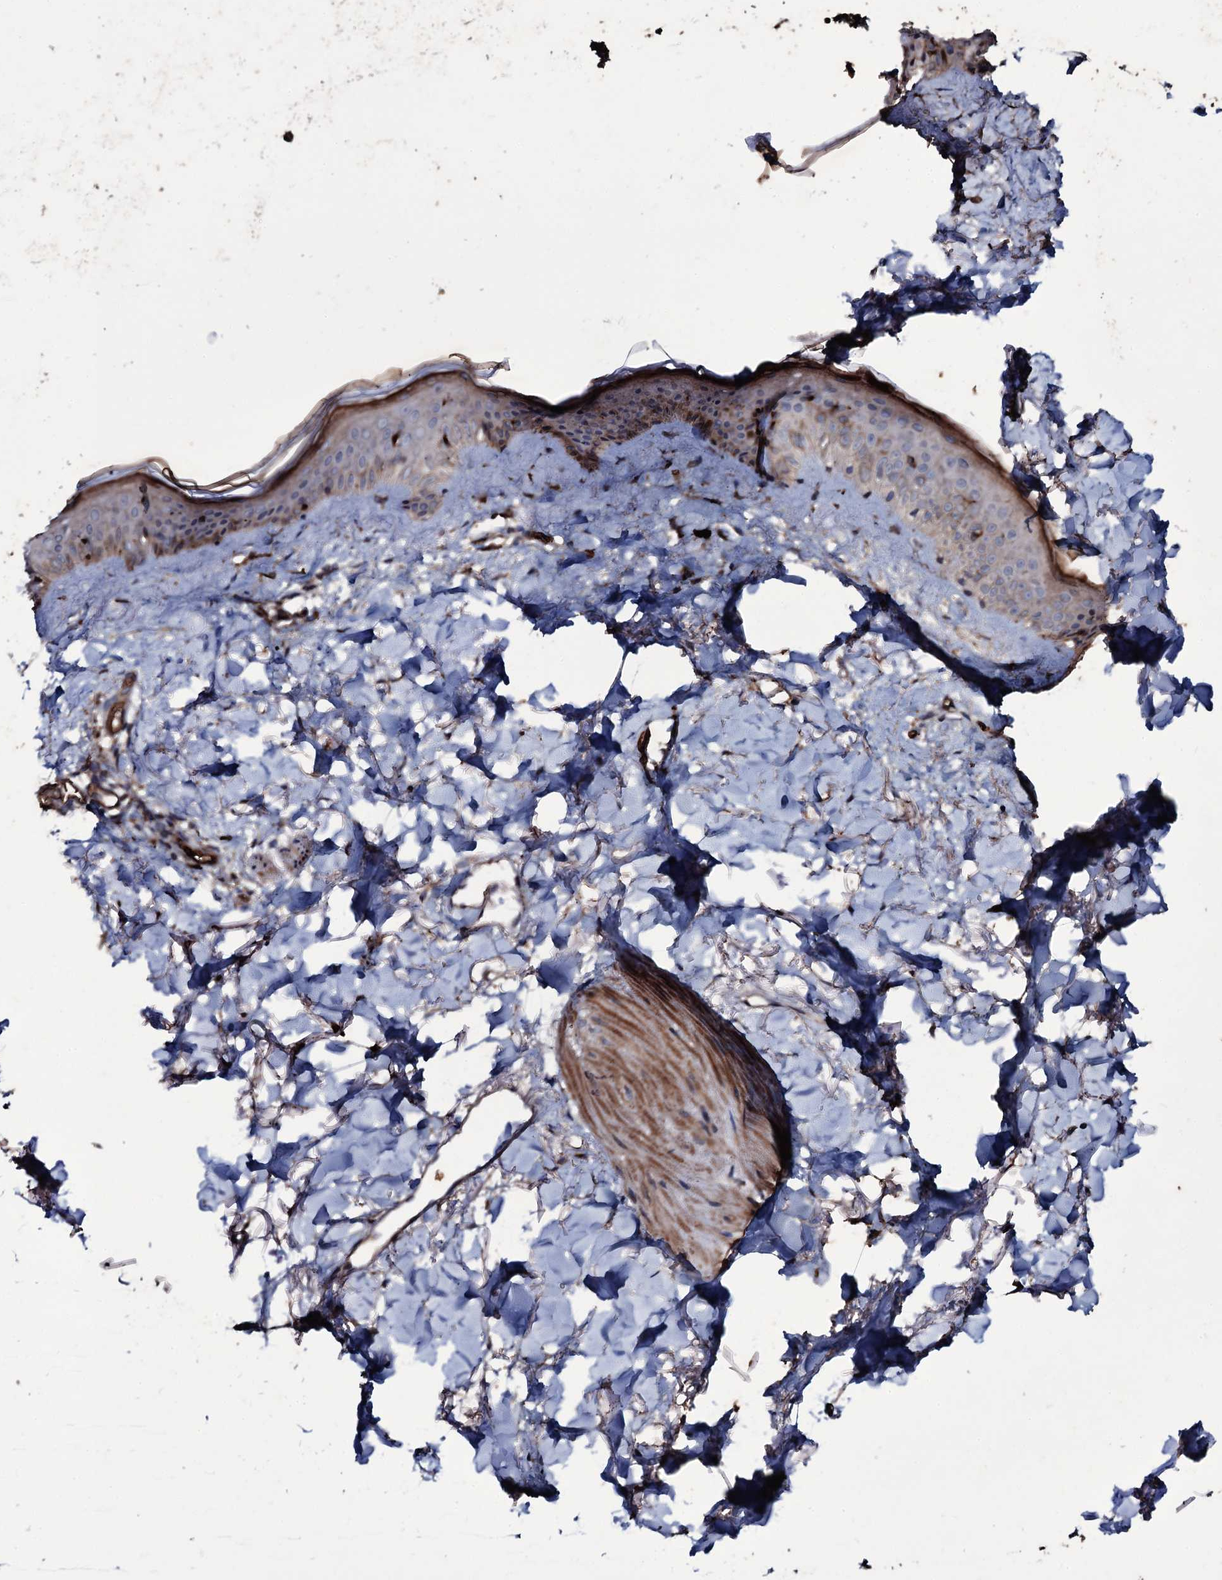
{"staining": {"intensity": "moderate", "quantity": ">75%", "location": "cytoplasmic/membranous"}, "tissue": "skin", "cell_type": "Fibroblasts", "image_type": "normal", "snomed": [{"axis": "morphology", "description": "Normal tissue, NOS"}, {"axis": "topography", "description": "Skin"}], "caption": "The immunohistochemical stain shows moderate cytoplasmic/membranous expression in fibroblasts of unremarkable skin.", "gene": "ZSWIM8", "patient": {"sex": "female", "age": 58}}